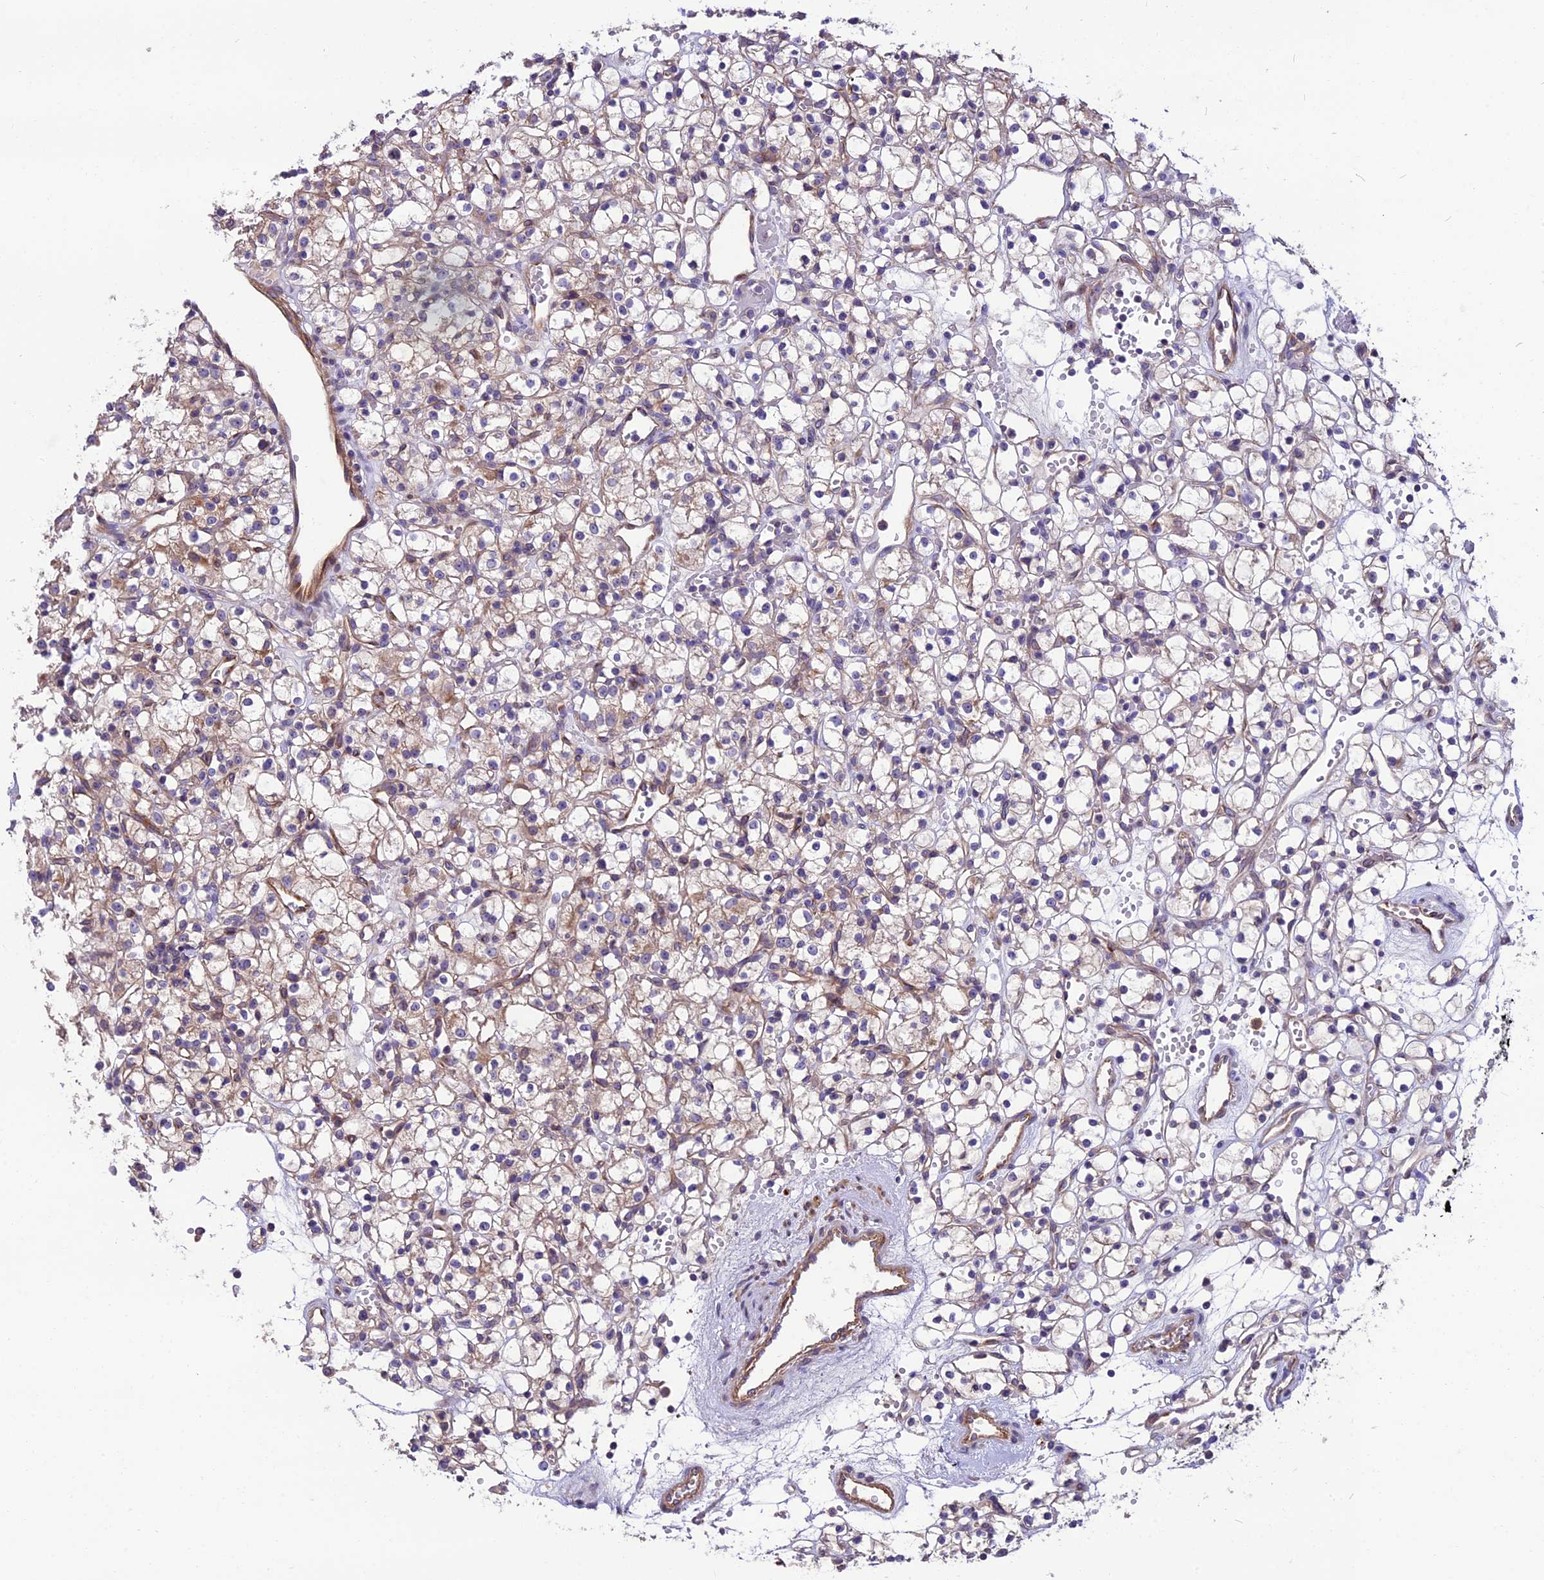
{"staining": {"intensity": "weak", "quantity": "25%-75%", "location": "cytoplasmic/membranous"}, "tissue": "renal cancer", "cell_type": "Tumor cells", "image_type": "cancer", "snomed": [{"axis": "morphology", "description": "Adenocarcinoma, NOS"}, {"axis": "topography", "description": "Kidney"}], "caption": "Immunohistochemistry (DAB (3,3'-diaminobenzidine)) staining of human renal adenocarcinoma exhibits weak cytoplasmic/membranous protein expression in about 25%-75% of tumor cells. Nuclei are stained in blue.", "gene": "ANO3", "patient": {"sex": "female", "age": 59}}